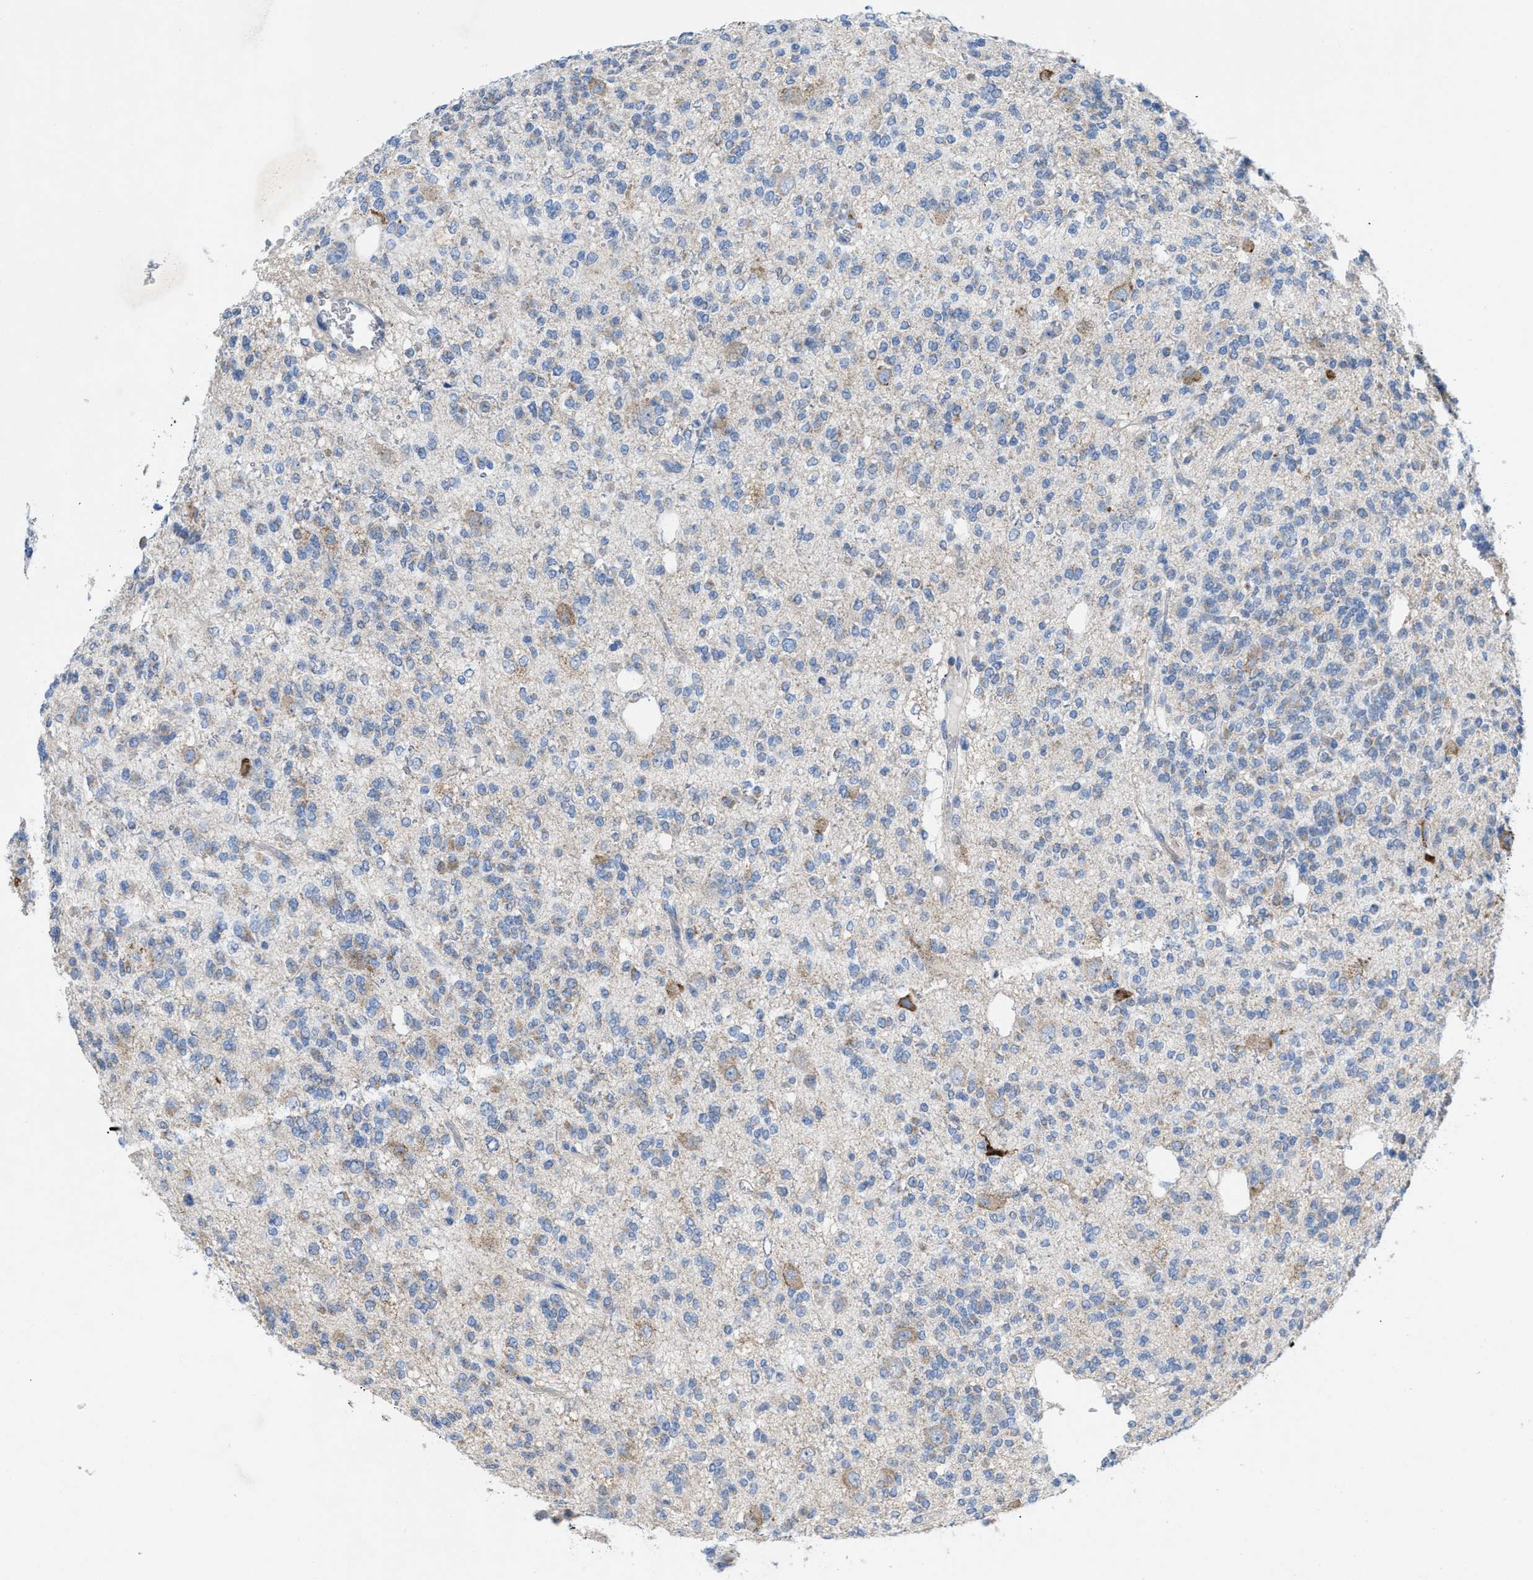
{"staining": {"intensity": "negative", "quantity": "none", "location": "none"}, "tissue": "glioma", "cell_type": "Tumor cells", "image_type": "cancer", "snomed": [{"axis": "morphology", "description": "Glioma, malignant, Low grade"}, {"axis": "topography", "description": "Brain"}], "caption": "This is an IHC photomicrograph of malignant glioma (low-grade). There is no positivity in tumor cells.", "gene": "DYNC2I1", "patient": {"sex": "male", "age": 38}}